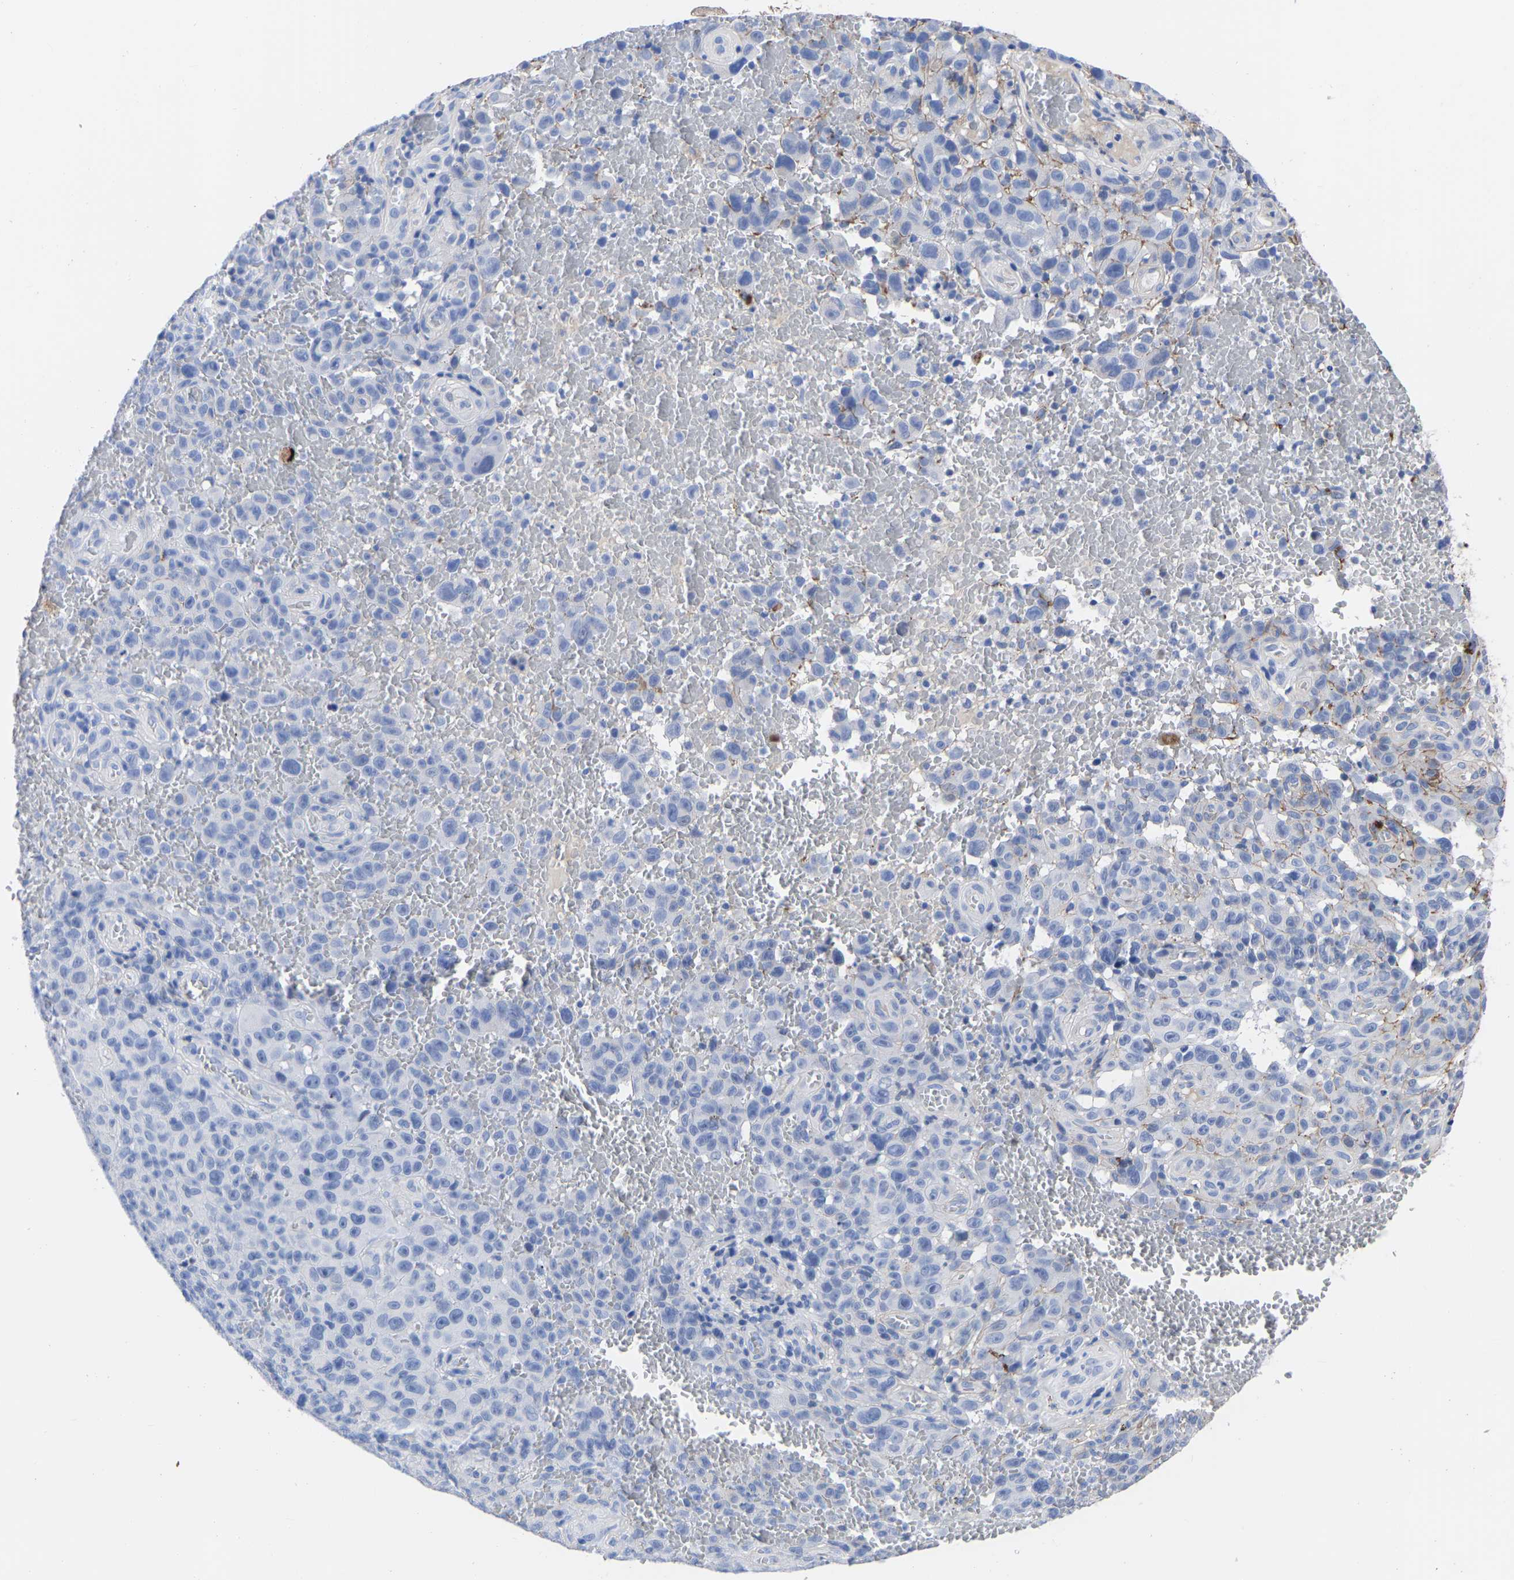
{"staining": {"intensity": "negative", "quantity": "none", "location": "none"}, "tissue": "melanoma", "cell_type": "Tumor cells", "image_type": "cancer", "snomed": [{"axis": "morphology", "description": "Malignant melanoma, NOS"}, {"axis": "topography", "description": "Skin"}], "caption": "IHC image of neoplastic tissue: malignant melanoma stained with DAB (3,3'-diaminobenzidine) reveals no significant protein staining in tumor cells. (Stains: DAB (3,3'-diaminobenzidine) IHC with hematoxylin counter stain, Microscopy: brightfield microscopy at high magnification).", "gene": "GPA33", "patient": {"sex": "female", "age": 82}}